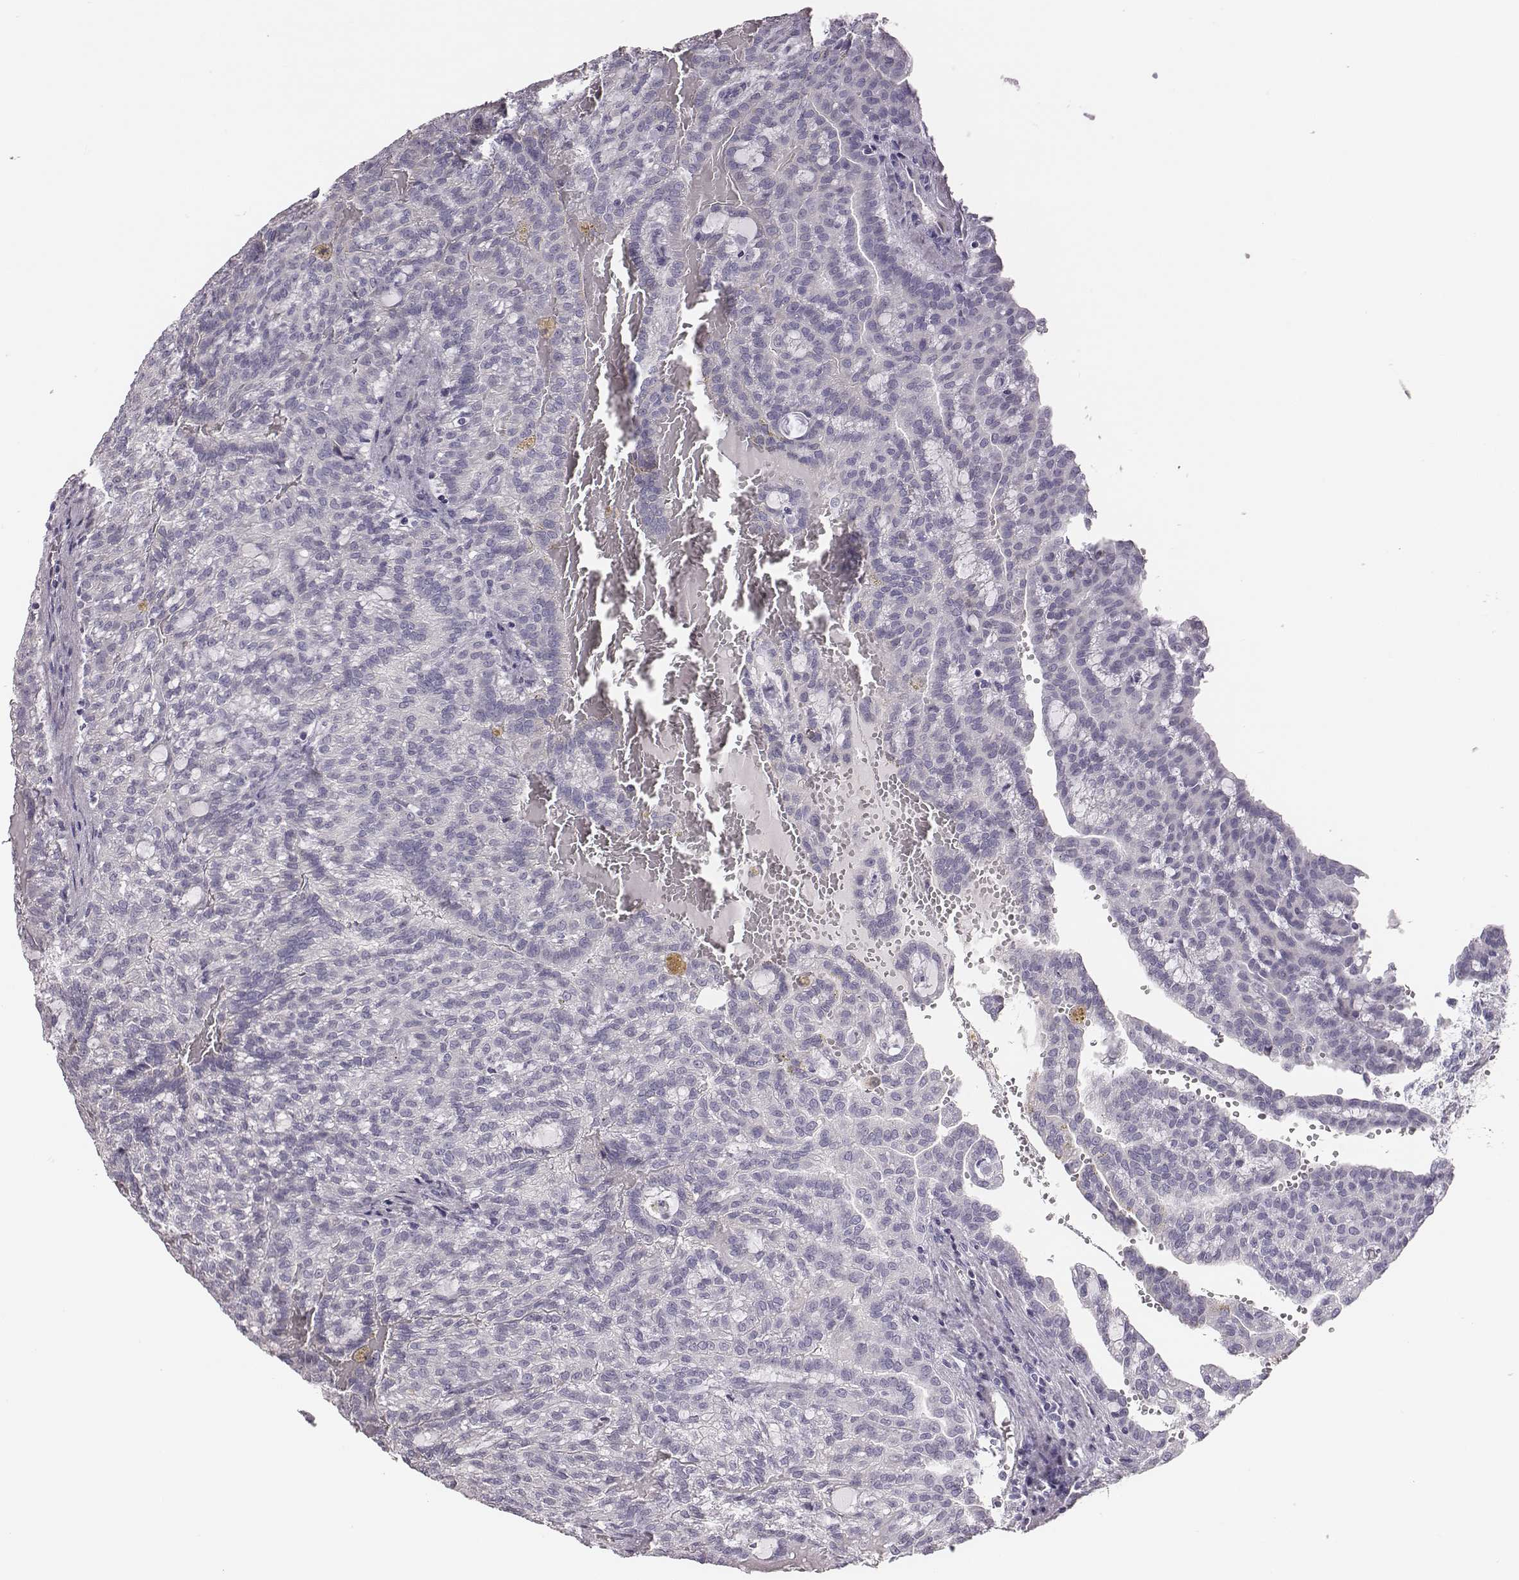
{"staining": {"intensity": "negative", "quantity": "none", "location": "none"}, "tissue": "renal cancer", "cell_type": "Tumor cells", "image_type": "cancer", "snomed": [{"axis": "morphology", "description": "Adenocarcinoma, NOS"}, {"axis": "topography", "description": "Kidney"}], "caption": "IHC histopathology image of neoplastic tissue: renal cancer stained with DAB demonstrates no significant protein staining in tumor cells.", "gene": "GUCA1A", "patient": {"sex": "male", "age": 63}}